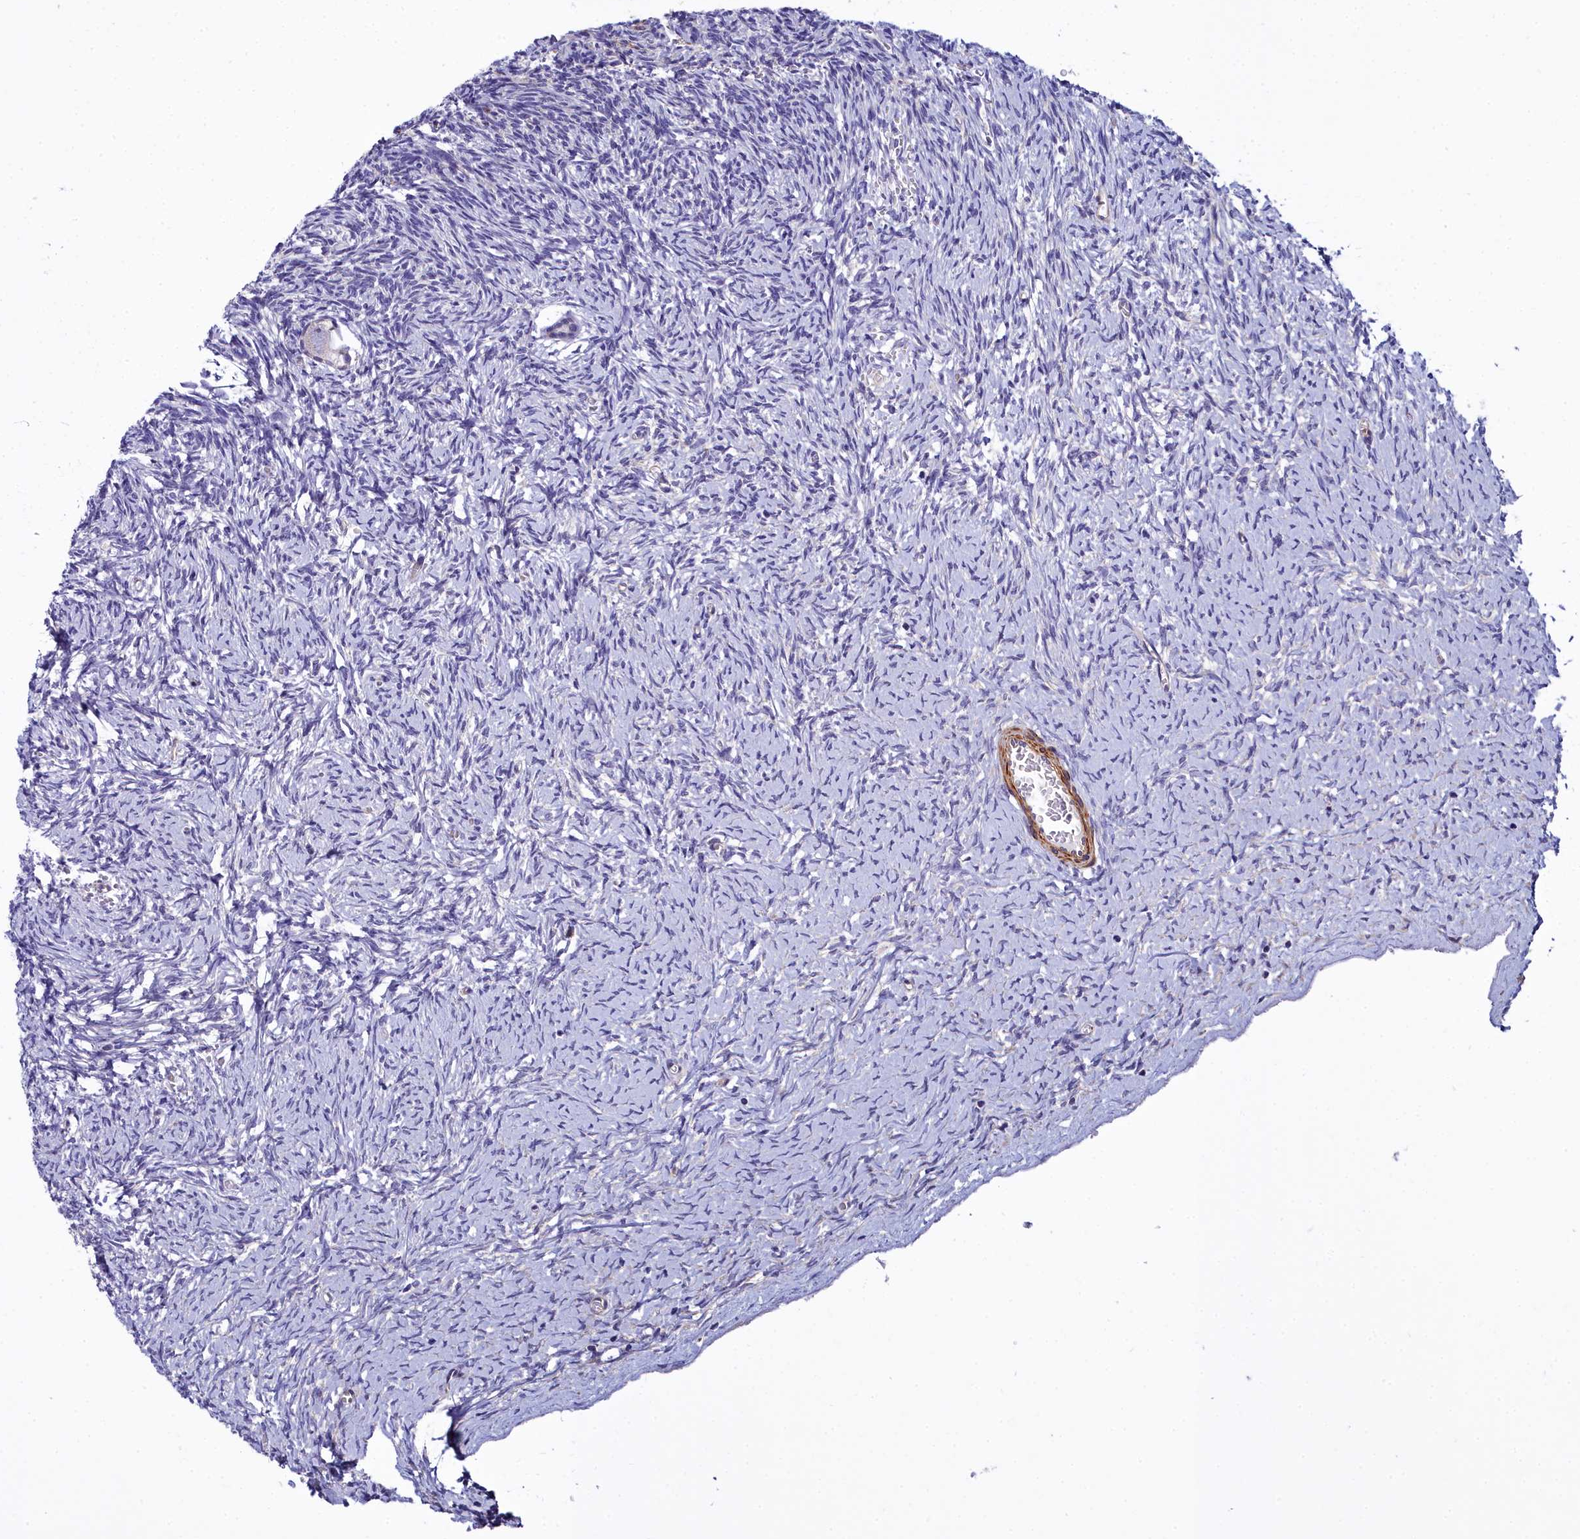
{"staining": {"intensity": "negative", "quantity": "none", "location": "none"}, "tissue": "ovary", "cell_type": "Follicle cells", "image_type": "normal", "snomed": [{"axis": "morphology", "description": "Normal tissue, NOS"}, {"axis": "topography", "description": "Ovary"}], "caption": "The IHC photomicrograph has no significant positivity in follicle cells of ovary.", "gene": "FADS3", "patient": {"sex": "female", "age": 39}}